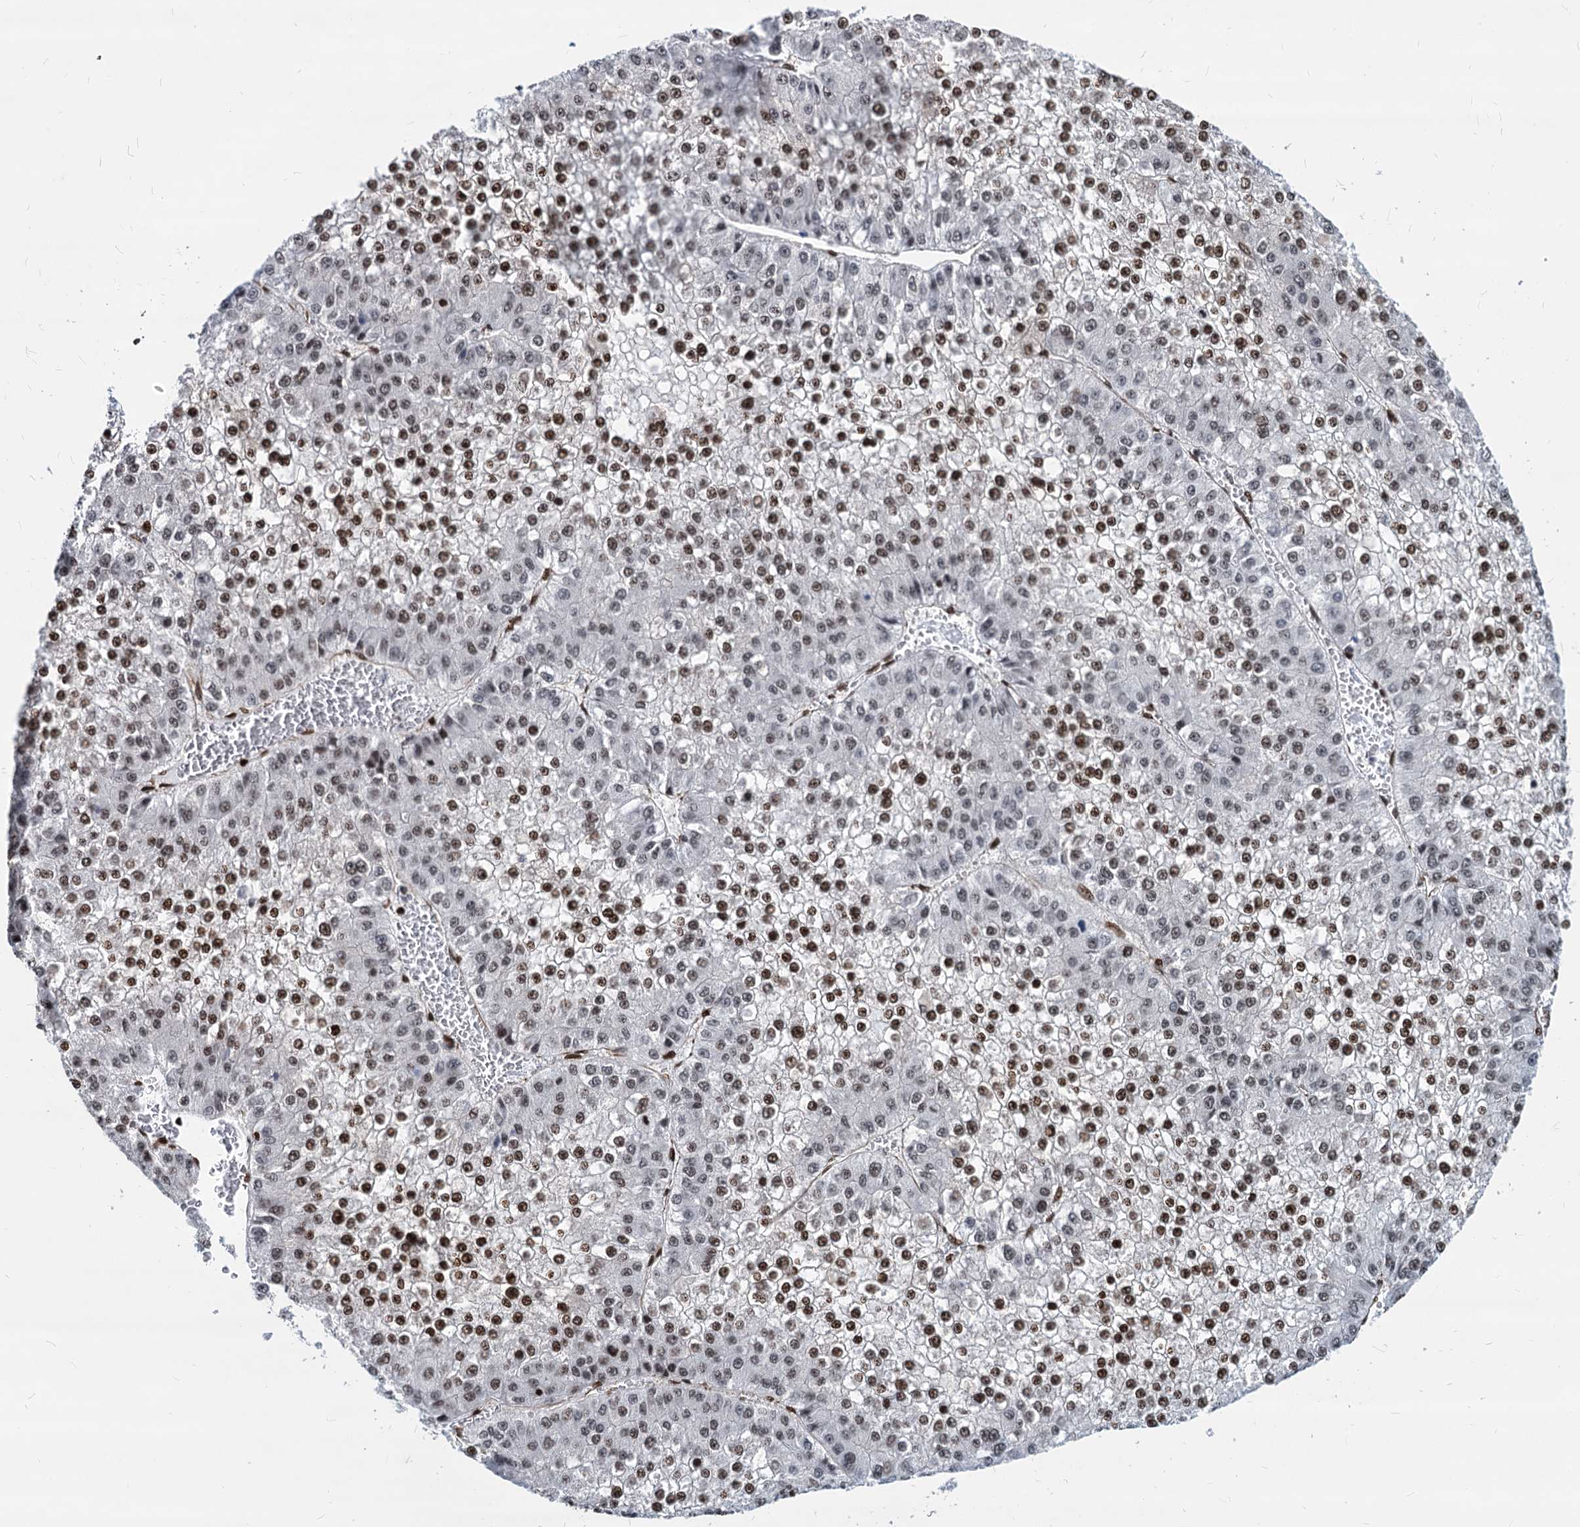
{"staining": {"intensity": "strong", "quantity": "25%-75%", "location": "nuclear"}, "tissue": "liver cancer", "cell_type": "Tumor cells", "image_type": "cancer", "snomed": [{"axis": "morphology", "description": "Carcinoma, Hepatocellular, NOS"}, {"axis": "topography", "description": "Liver"}], "caption": "Immunohistochemistry histopathology image of neoplastic tissue: liver hepatocellular carcinoma stained using immunohistochemistry (IHC) reveals high levels of strong protein expression localized specifically in the nuclear of tumor cells, appearing as a nuclear brown color.", "gene": "MECP2", "patient": {"sex": "female", "age": 73}}